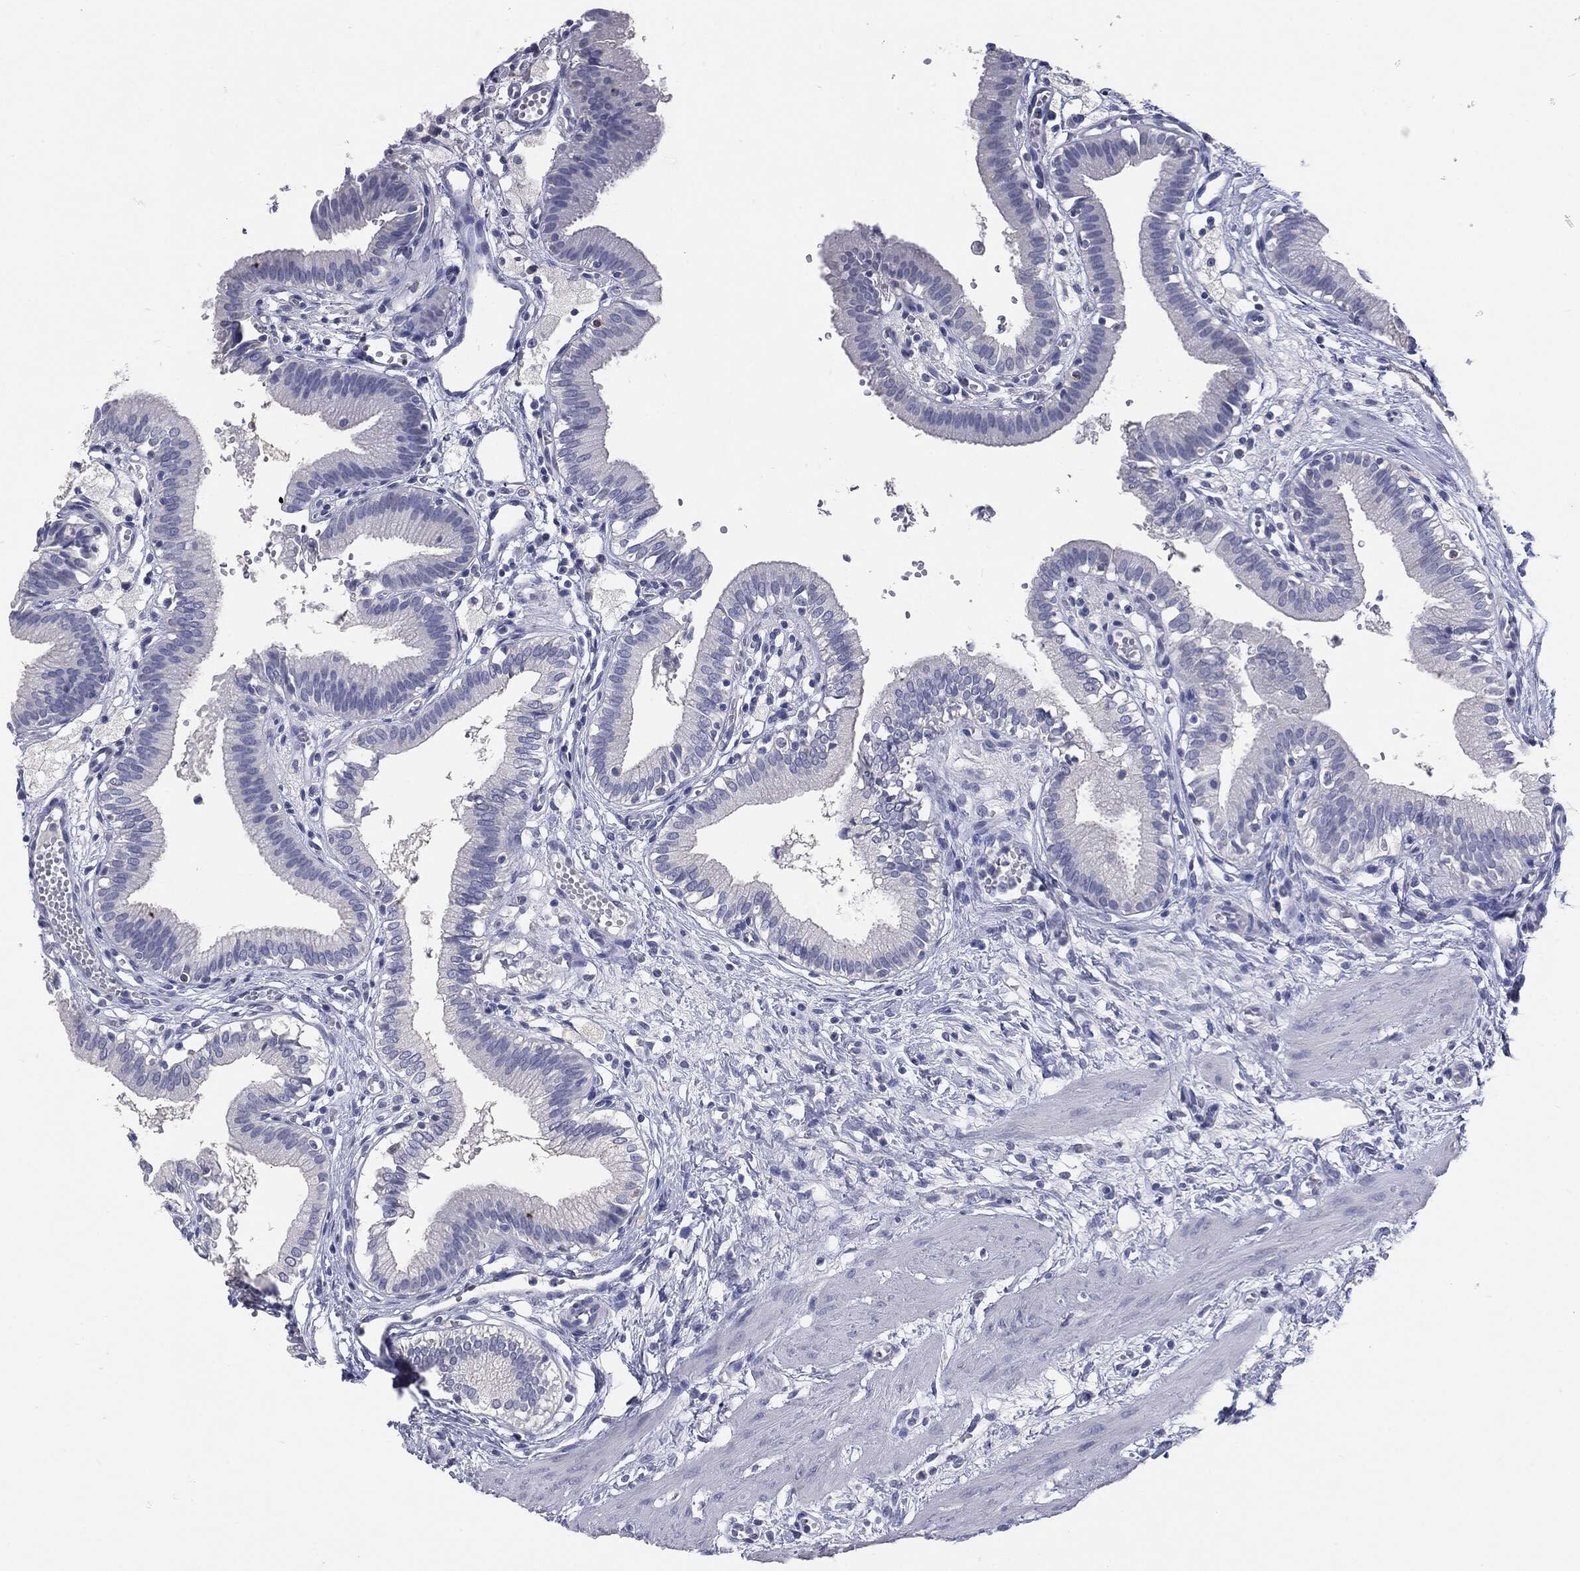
{"staining": {"intensity": "negative", "quantity": "none", "location": "none"}, "tissue": "gallbladder", "cell_type": "Glandular cells", "image_type": "normal", "snomed": [{"axis": "morphology", "description": "Normal tissue, NOS"}, {"axis": "topography", "description": "Gallbladder"}], "caption": "DAB (3,3'-diaminobenzidine) immunohistochemical staining of normal gallbladder shows no significant staining in glandular cells. The staining was performed using DAB to visualize the protein expression in brown, while the nuclei were stained in blue with hematoxylin (Magnification: 20x).", "gene": "TSHB", "patient": {"sex": "female", "age": 24}}